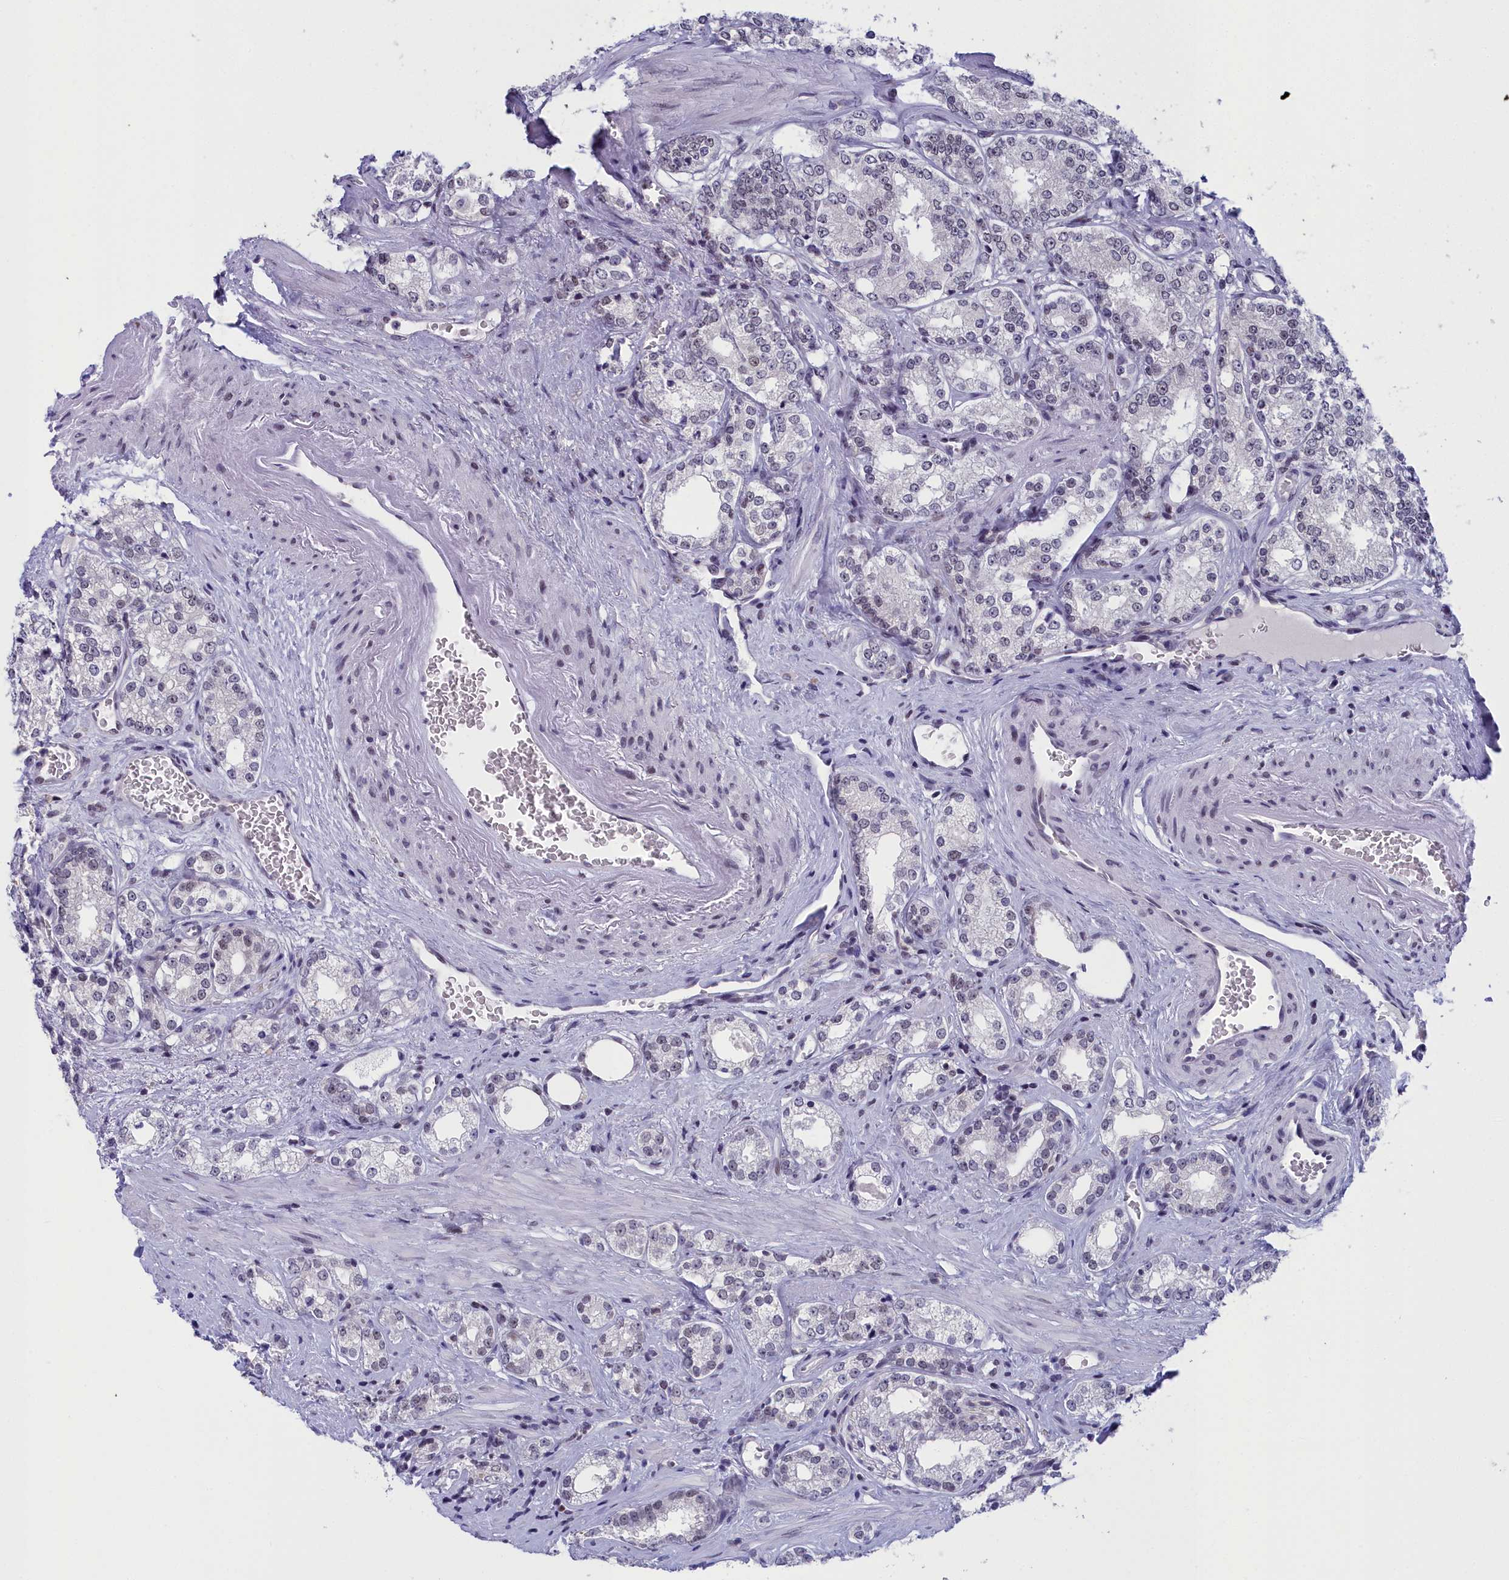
{"staining": {"intensity": "weak", "quantity": "<25%", "location": "nuclear"}, "tissue": "prostate cancer", "cell_type": "Tumor cells", "image_type": "cancer", "snomed": [{"axis": "morphology", "description": "Normal tissue, NOS"}, {"axis": "morphology", "description": "Adenocarcinoma, High grade"}, {"axis": "topography", "description": "Prostate"}], "caption": "This is a histopathology image of immunohistochemistry (IHC) staining of prostate high-grade adenocarcinoma, which shows no positivity in tumor cells.", "gene": "CCDC97", "patient": {"sex": "male", "age": 83}}